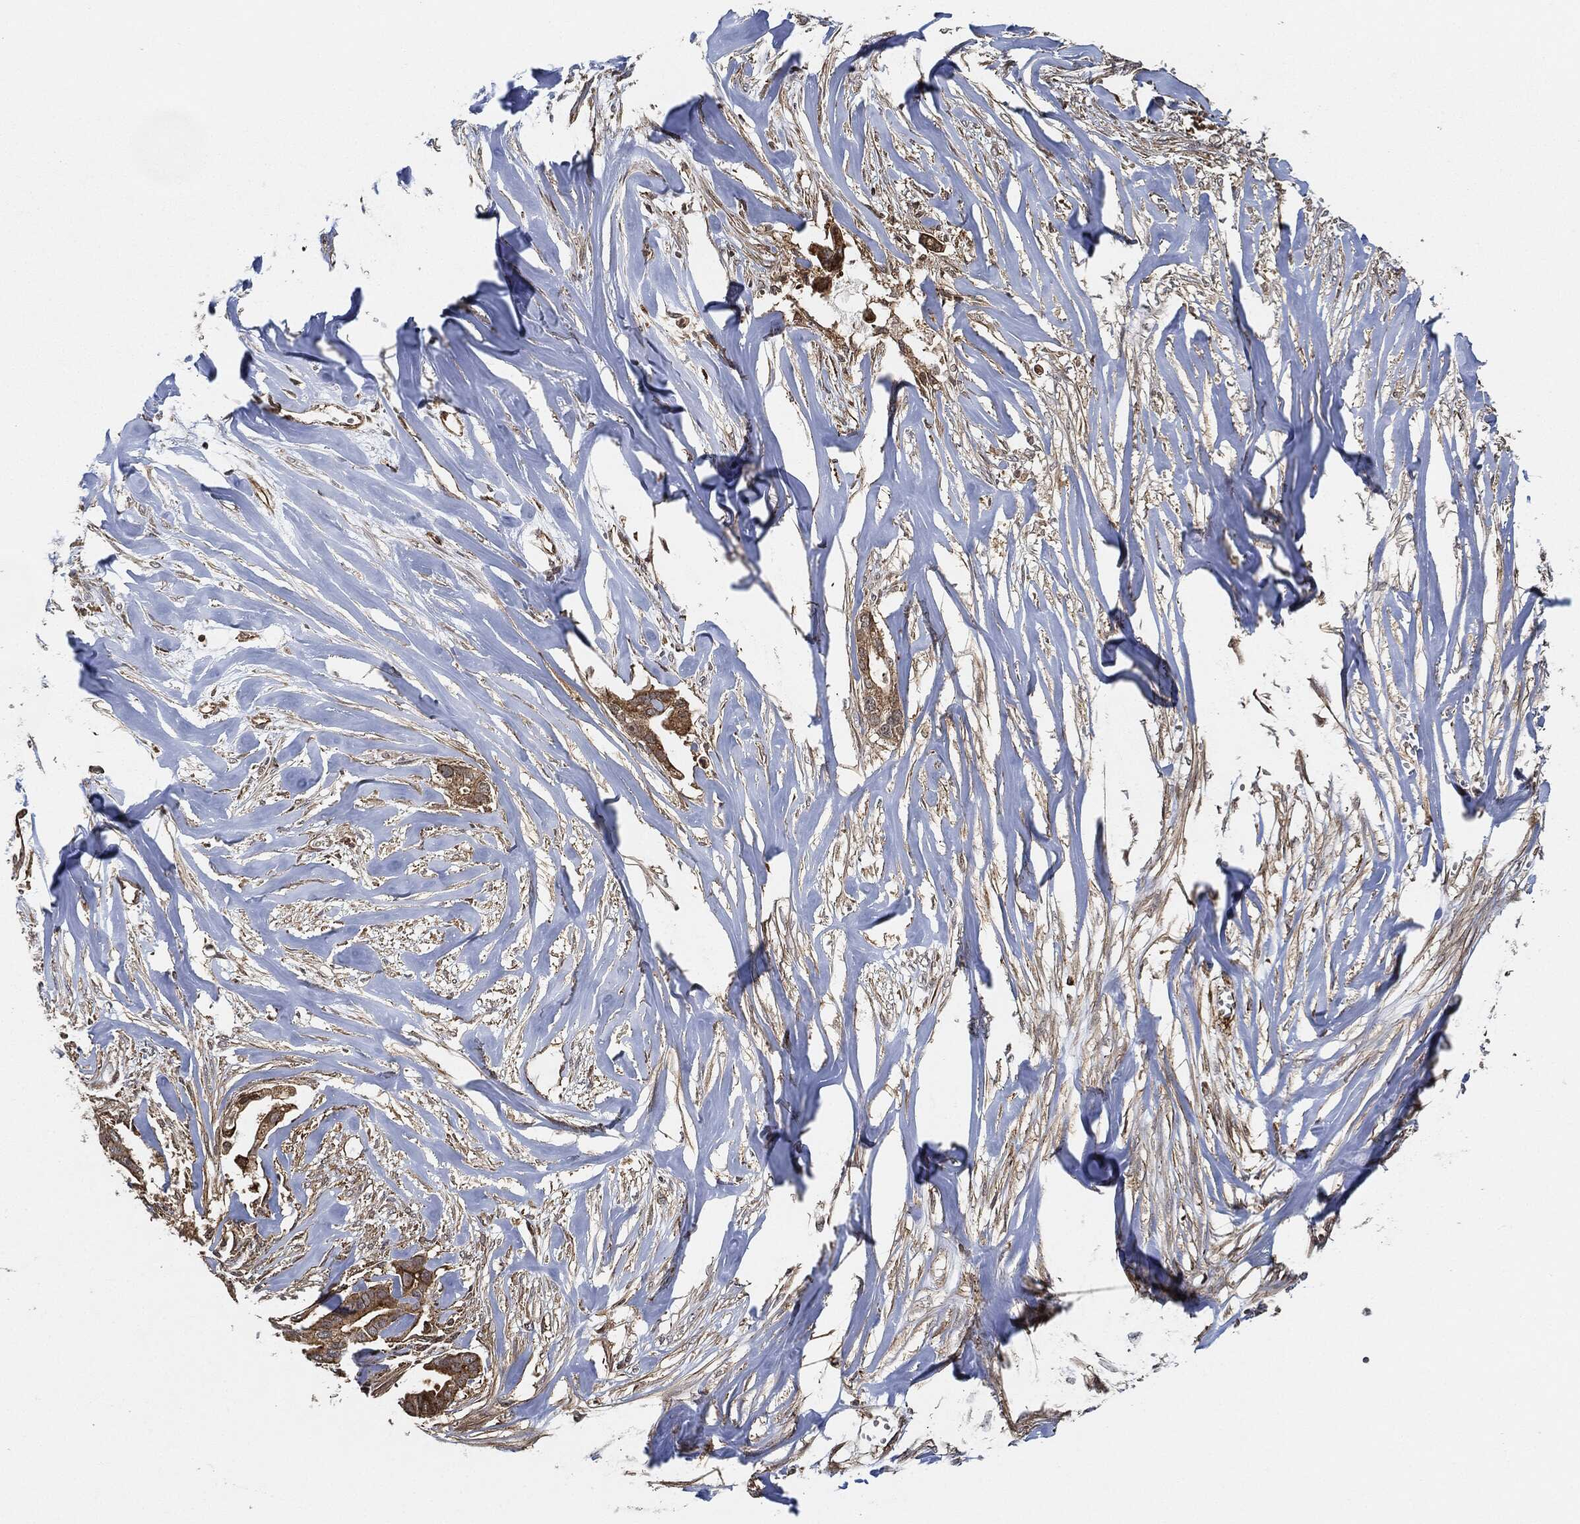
{"staining": {"intensity": "strong", "quantity": "25%-75%", "location": "cytoplasmic/membranous"}, "tissue": "pancreatic cancer", "cell_type": "Tumor cells", "image_type": "cancer", "snomed": [{"axis": "morphology", "description": "Adenocarcinoma, NOS"}, {"axis": "topography", "description": "Pancreas"}], "caption": "Pancreatic cancer (adenocarcinoma) stained with DAB immunohistochemistry exhibits high levels of strong cytoplasmic/membranous expression in about 25%-75% of tumor cells.", "gene": "MAP3K3", "patient": {"sex": "male", "age": 61}}